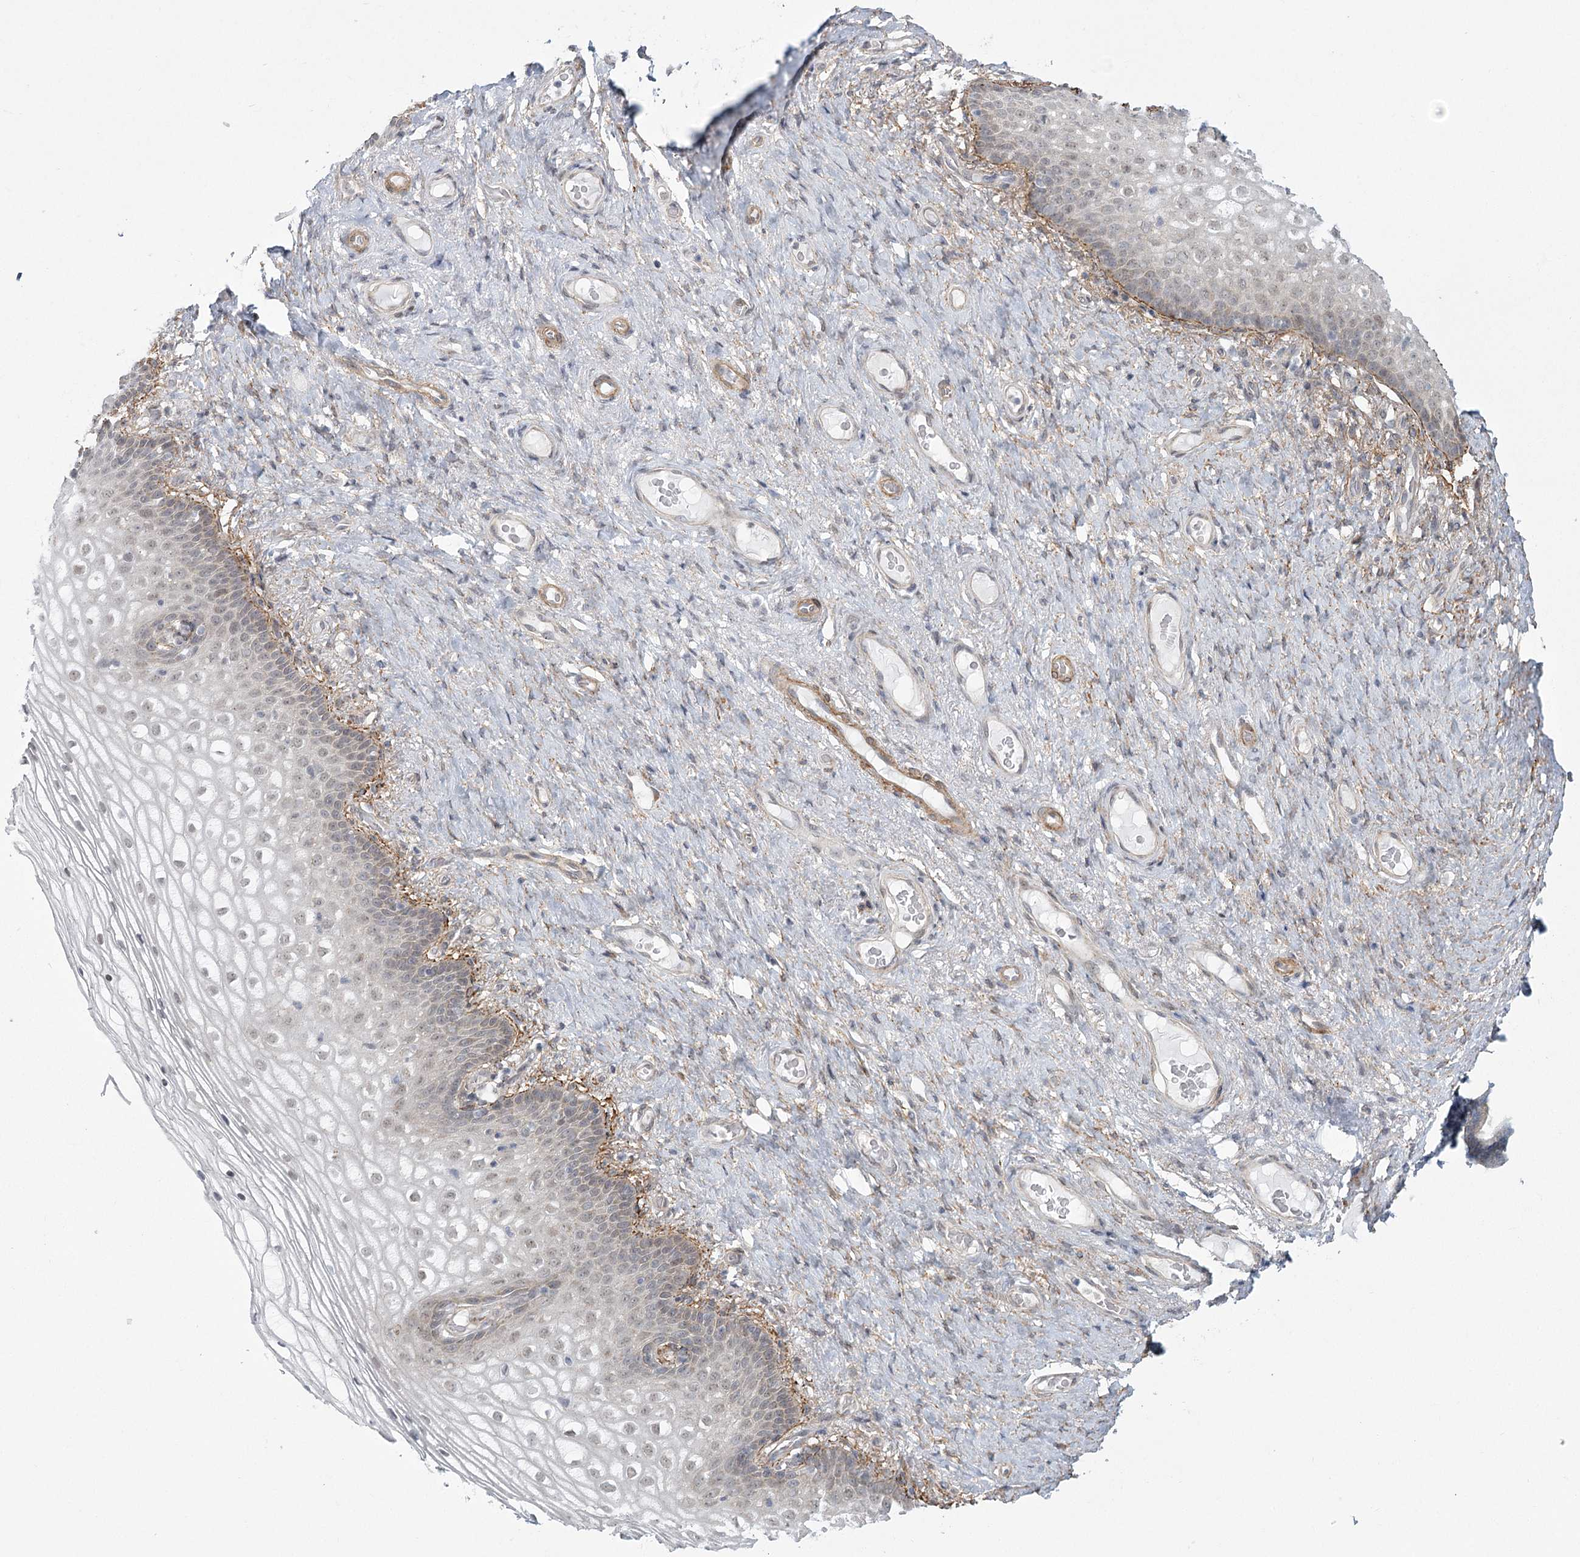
{"staining": {"intensity": "weak", "quantity": "<25%", "location": "cytoplasmic/membranous"}, "tissue": "vagina", "cell_type": "Squamous epithelial cells", "image_type": "normal", "snomed": [{"axis": "morphology", "description": "Normal tissue, NOS"}, {"axis": "topography", "description": "Vagina"}], "caption": "The immunohistochemistry (IHC) micrograph has no significant expression in squamous epithelial cells of vagina.", "gene": "MED28", "patient": {"sex": "female", "age": 60}}